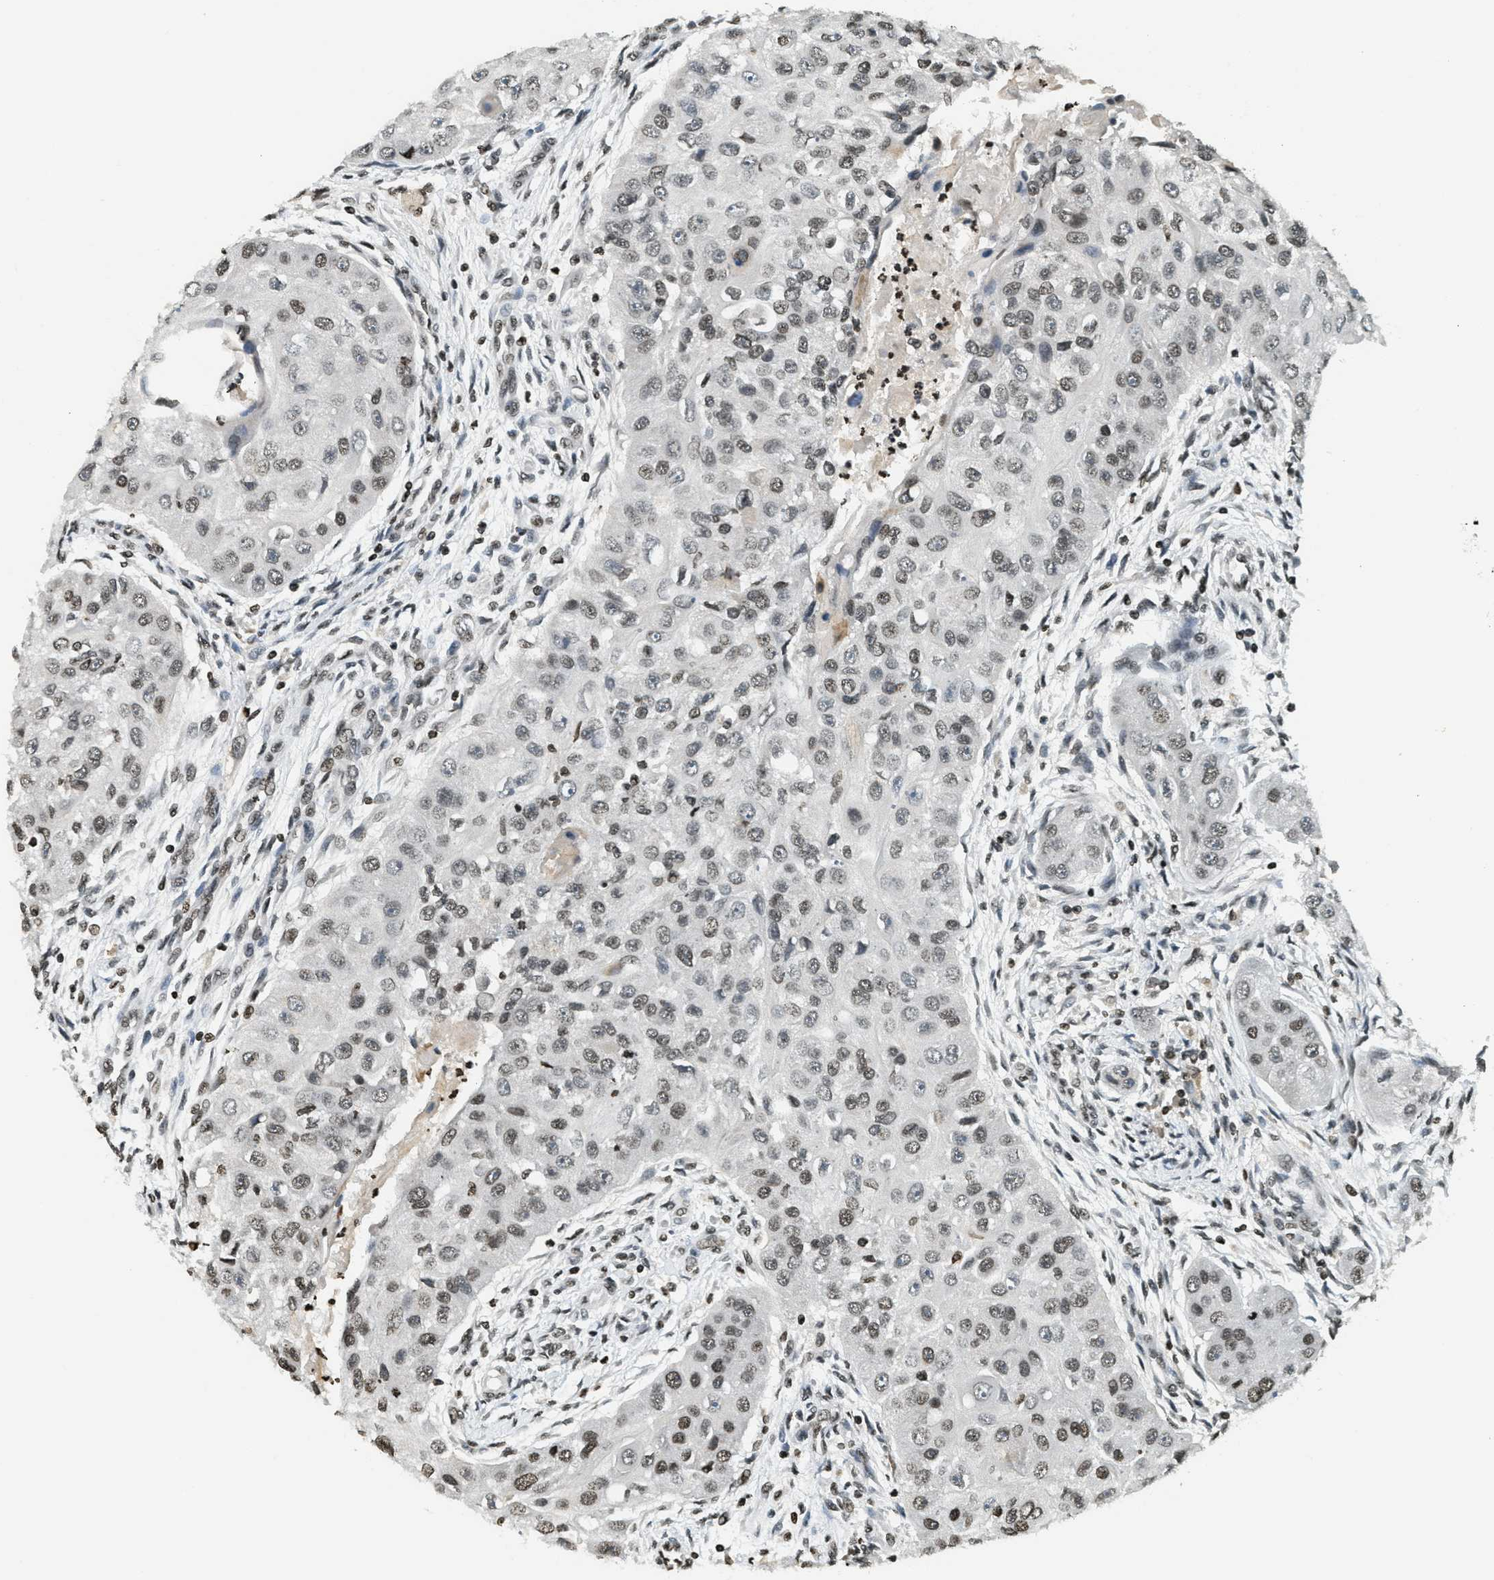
{"staining": {"intensity": "moderate", "quantity": ">75%", "location": "nuclear"}, "tissue": "head and neck cancer", "cell_type": "Tumor cells", "image_type": "cancer", "snomed": [{"axis": "morphology", "description": "Normal tissue, NOS"}, {"axis": "morphology", "description": "Squamous cell carcinoma, NOS"}, {"axis": "topography", "description": "Skeletal muscle"}, {"axis": "topography", "description": "Head-Neck"}], "caption": "Head and neck cancer stained with DAB (3,3'-diaminobenzidine) IHC reveals medium levels of moderate nuclear staining in approximately >75% of tumor cells.", "gene": "LDB2", "patient": {"sex": "male", "age": 51}}